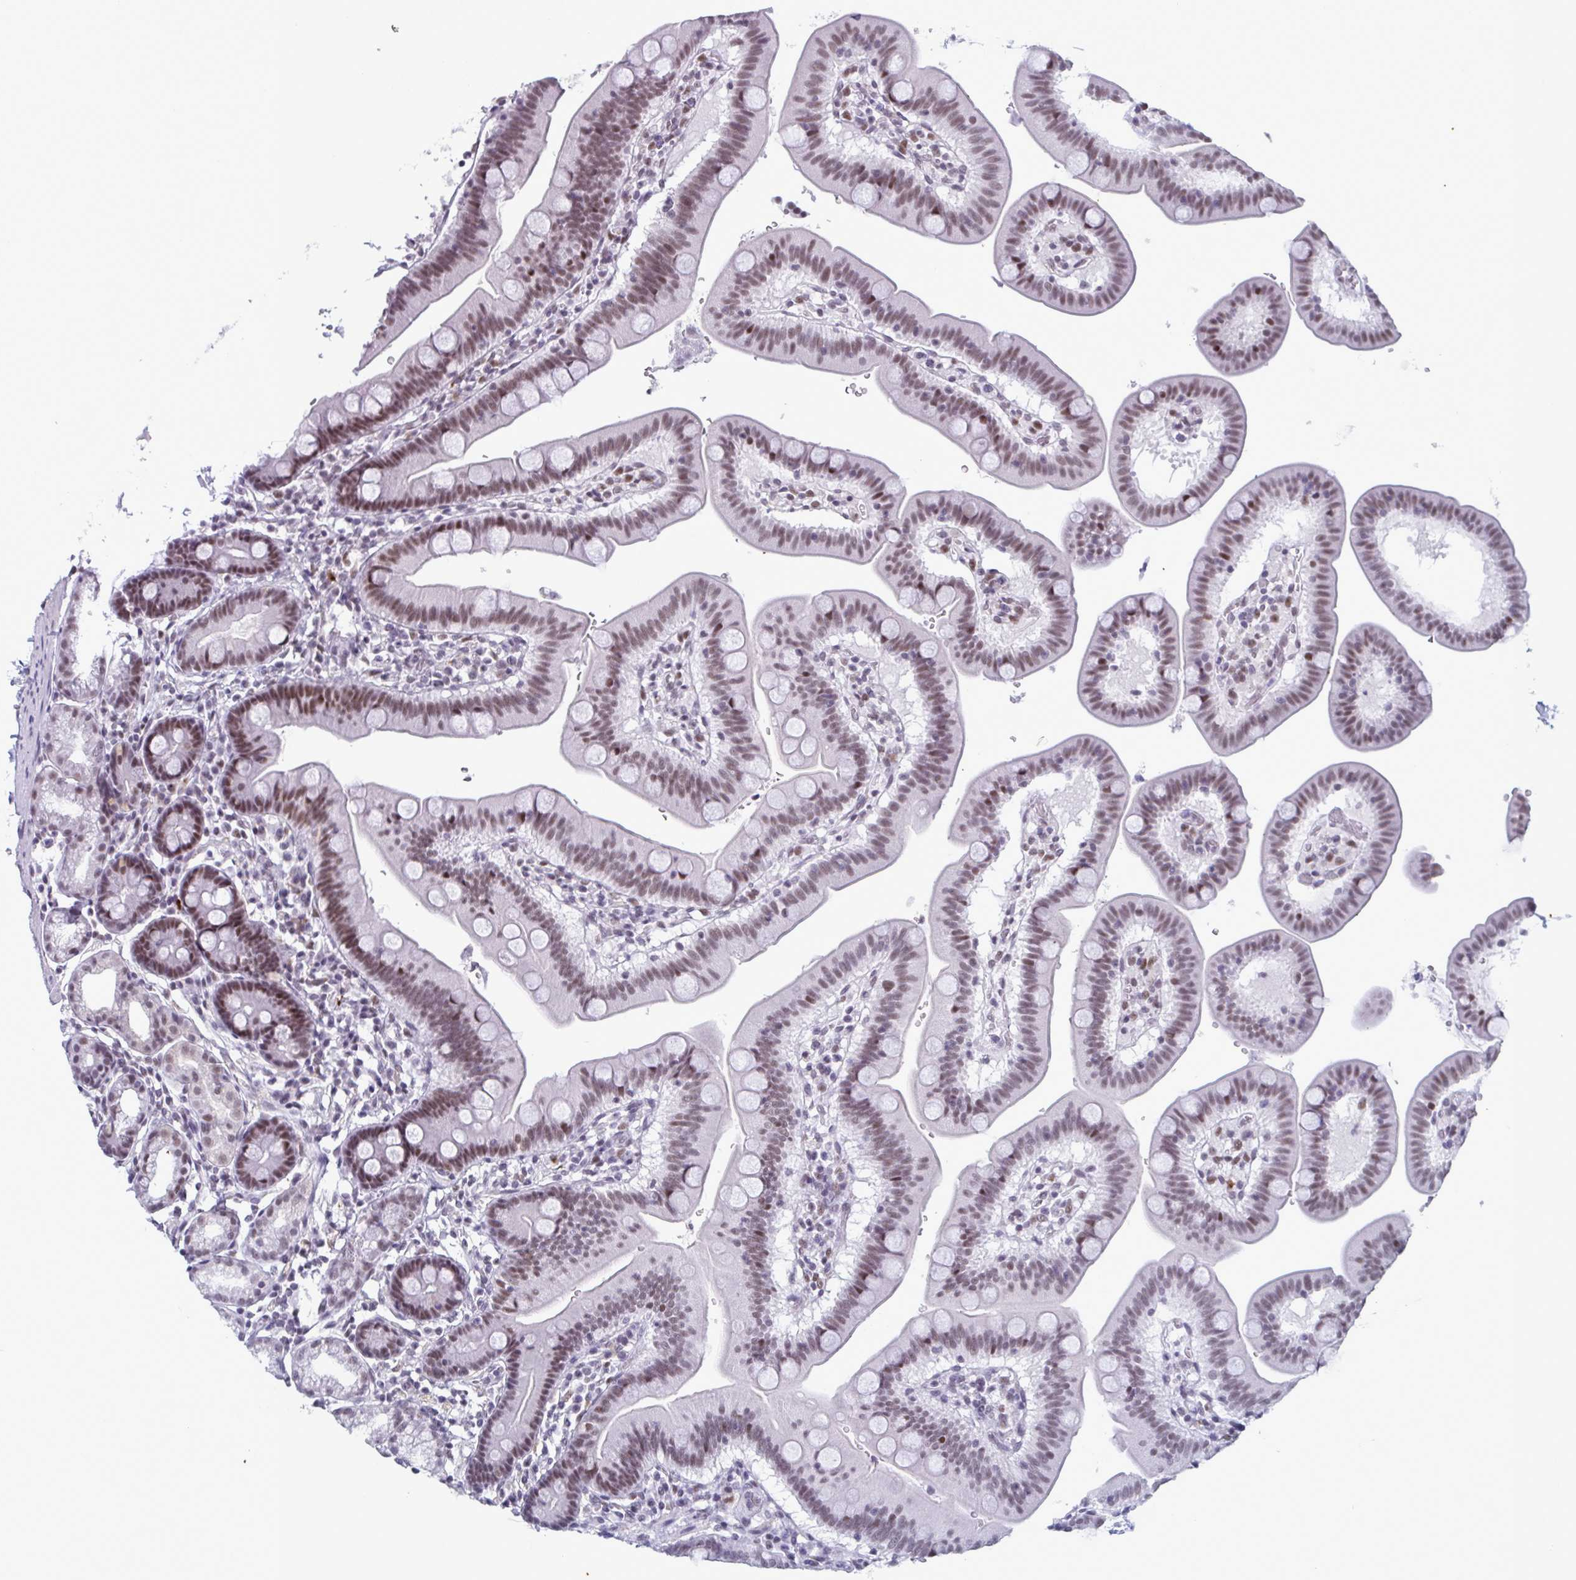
{"staining": {"intensity": "moderate", "quantity": ">75%", "location": "nuclear"}, "tissue": "duodenum", "cell_type": "Glandular cells", "image_type": "normal", "snomed": [{"axis": "morphology", "description": "Normal tissue, NOS"}, {"axis": "topography", "description": "Pancreas"}, {"axis": "topography", "description": "Duodenum"}], "caption": "This histopathology image displays immunohistochemistry staining of unremarkable duodenum, with medium moderate nuclear staining in about >75% of glandular cells.", "gene": "RBM7", "patient": {"sex": "male", "age": 59}}